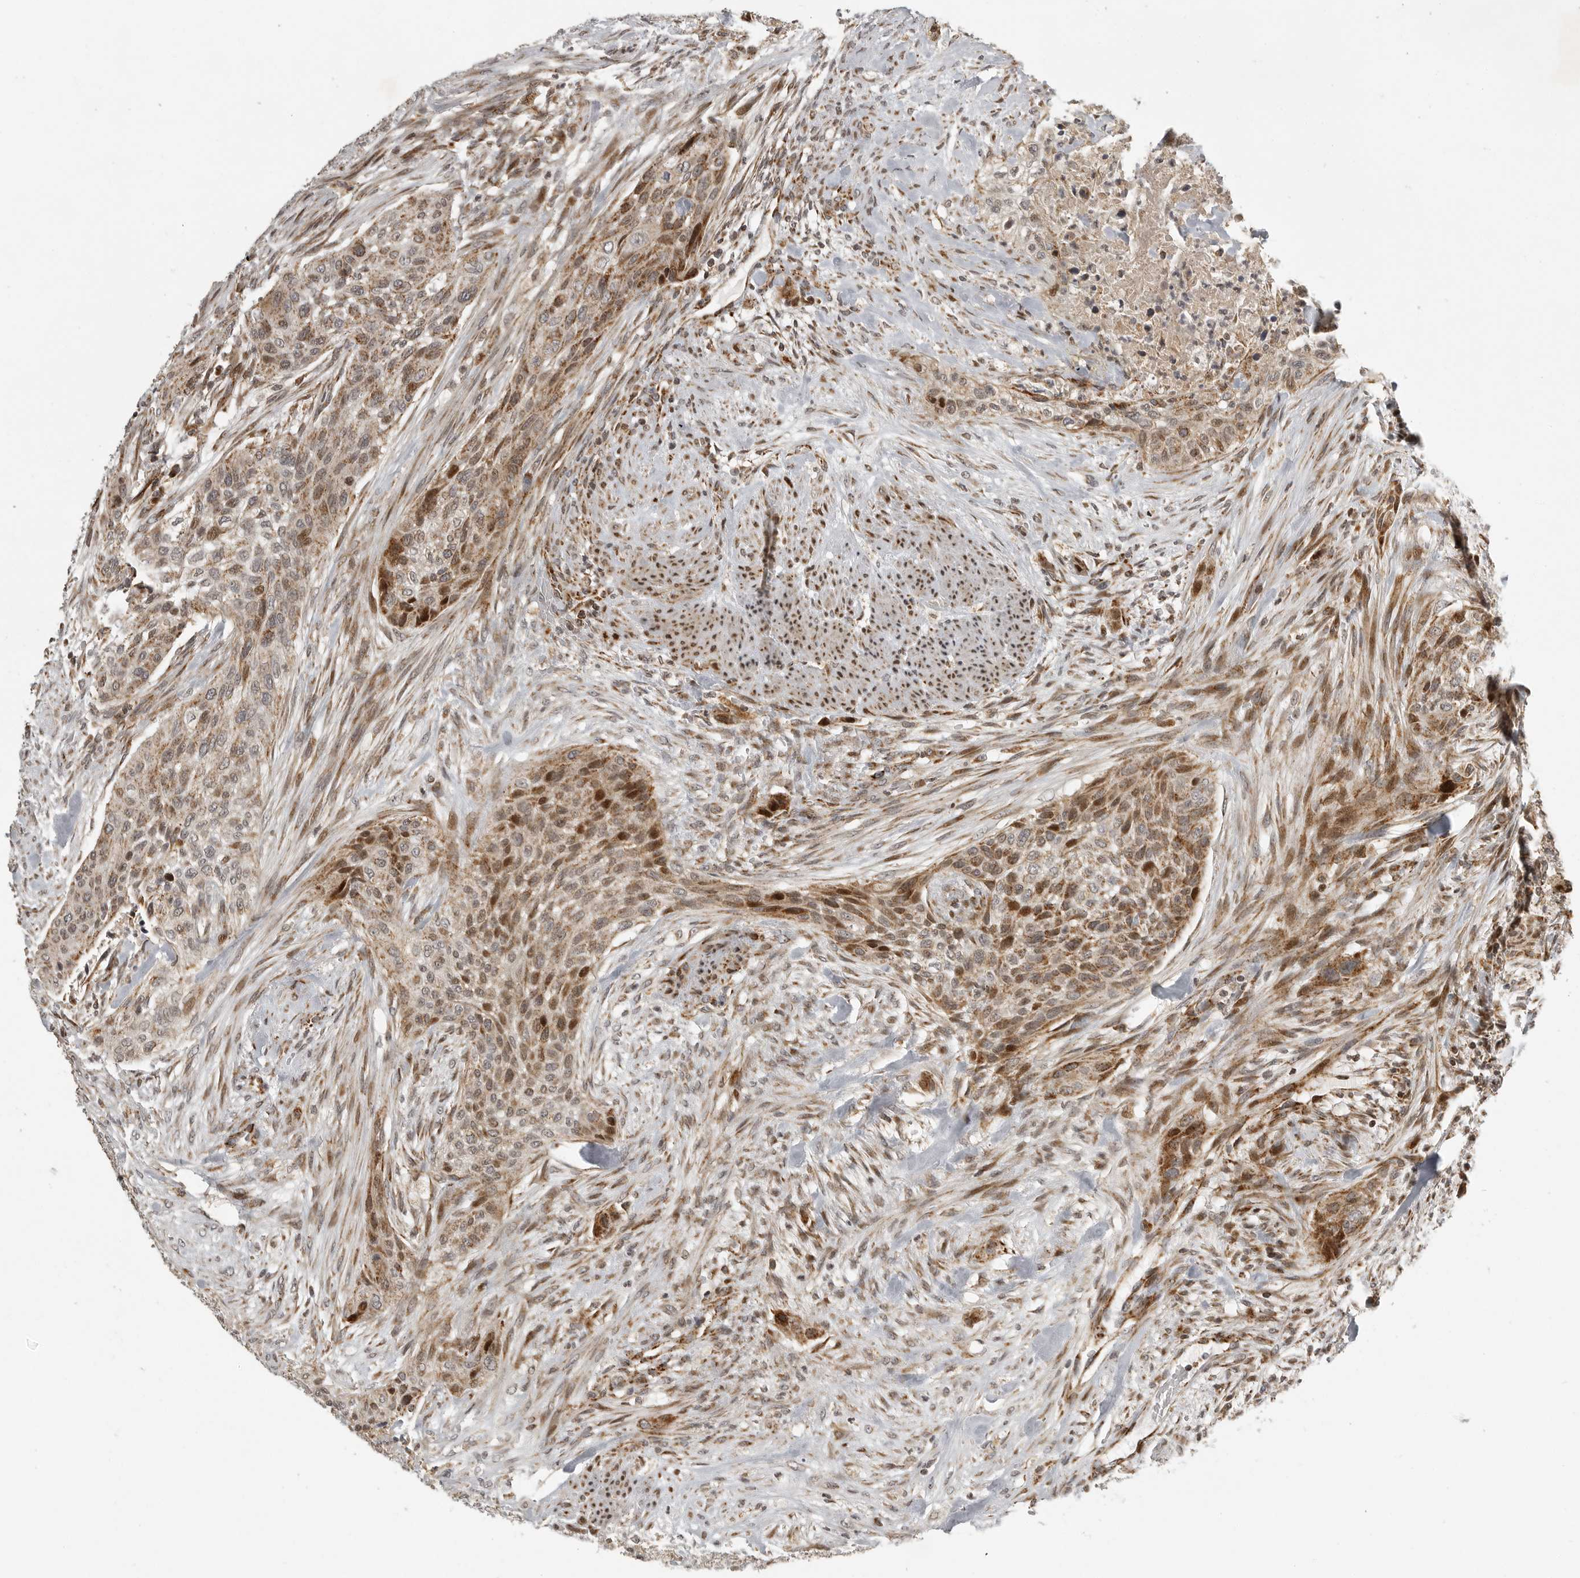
{"staining": {"intensity": "moderate", "quantity": ">75%", "location": "cytoplasmic/membranous"}, "tissue": "urothelial cancer", "cell_type": "Tumor cells", "image_type": "cancer", "snomed": [{"axis": "morphology", "description": "Urothelial carcinoma, High grade"}, {"axis": "topography", "description": "Urinary bladder"}], "caption": "This is a micrograph of immunohistochemistry staining of urothelial carcinoma (high-grade), which shows moderate positivity in the cytoplasmic/membranous of tumor cells.", "gene": "NARS2", "patient": {"sex": "male", "age": 35}}